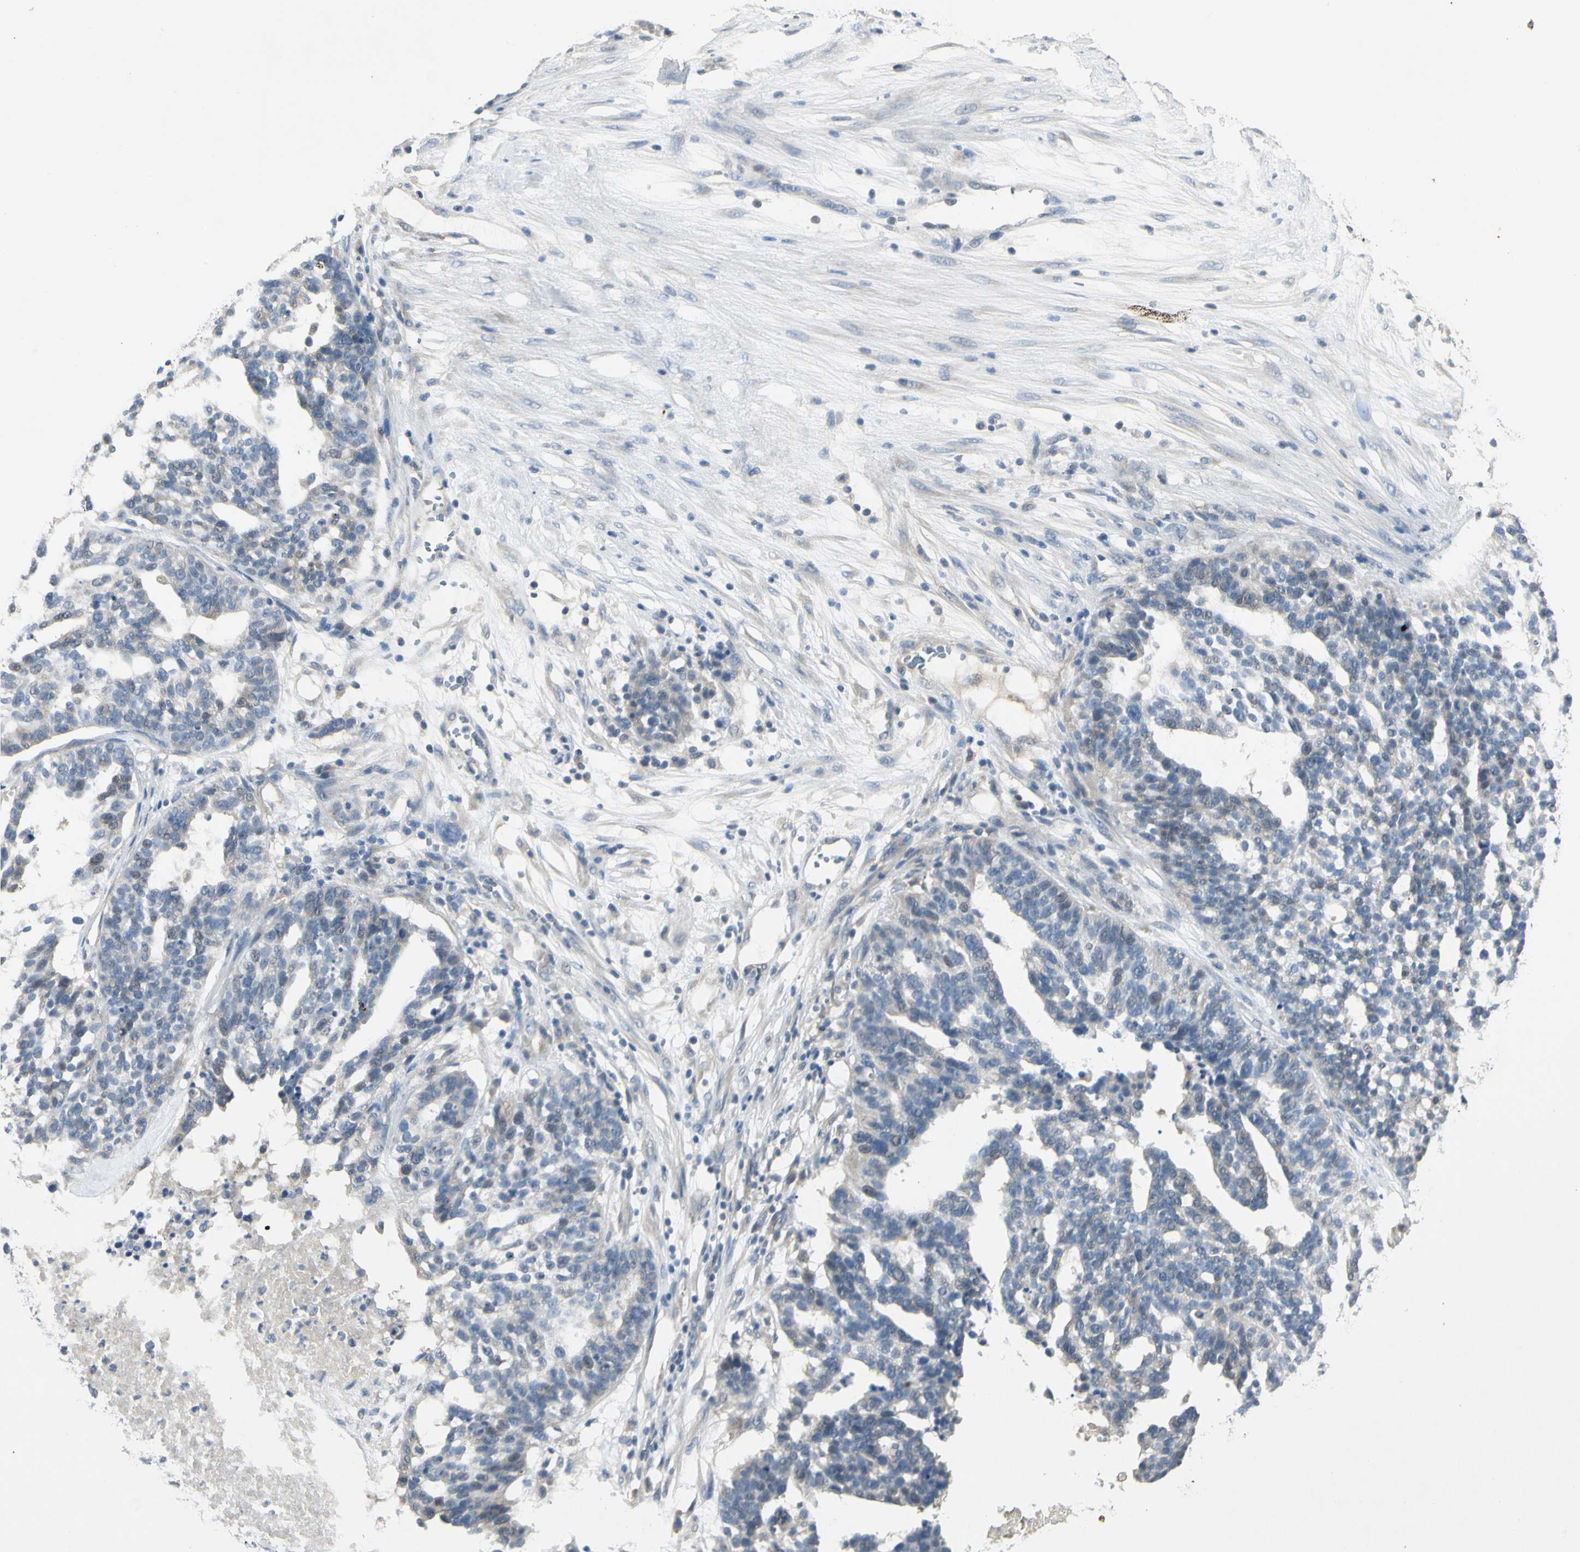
{"staining": {"intensity": "weak", "quantity": "<25%", "location": "cytoplasmic/membranous"}, "tissue": "ovarian cancer", "cell_type": "Tumor cells", "image_type": "cancer", "snomed": [{"axis": "morphology", "description": "Cystadenocarcinoma, serous, NOS"}, {"axis": "topography", "description": "Ovary"}], "caption": "This is a micrograph of IHC staining of ovarian cancer (serous cystadenocarcinoma), which shows no staining in tumor cells.", "gene": "PRSS21", "patient": {"sex": "female", "age": 59}}